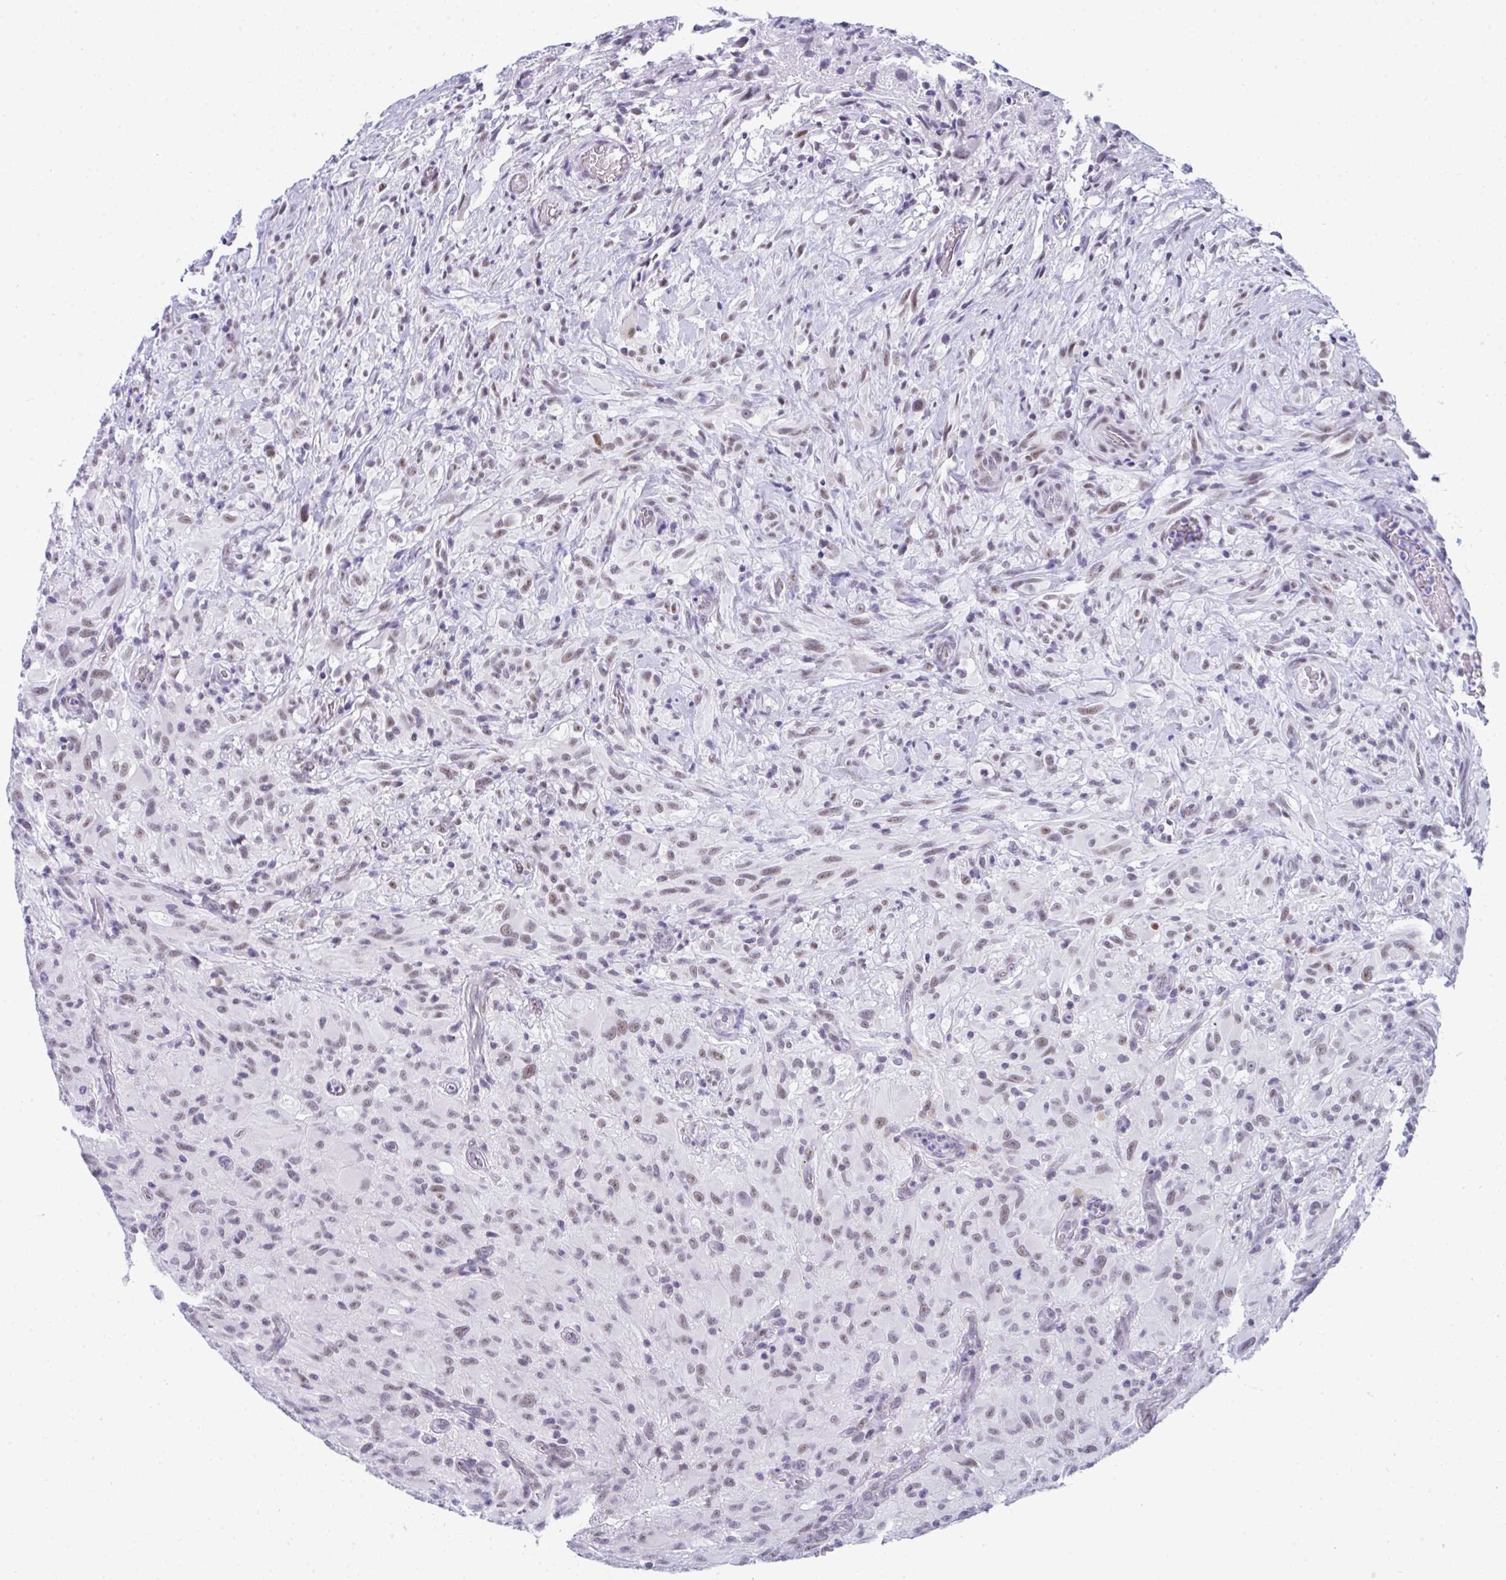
{"staining": {"intensity": "weak", "quantity": "25%-75%", "location": "nuclear"}, "tissue": "glioma", "cell_type": "Tumor cells", "image_type": "cancer", "snomed": [{"axis": "morphology", "description": "Glioma, malignant, High grade"}, {"axis": "topography", "description": "Brain"}], "caption": "Human malignant glioma (high-grade) stained for a protein (brown) displays weak nuclear positive staining in about 25%-75% of tumor cells.", "gene": "CDK13", "patient": {"sex": "male", "age": 71}}